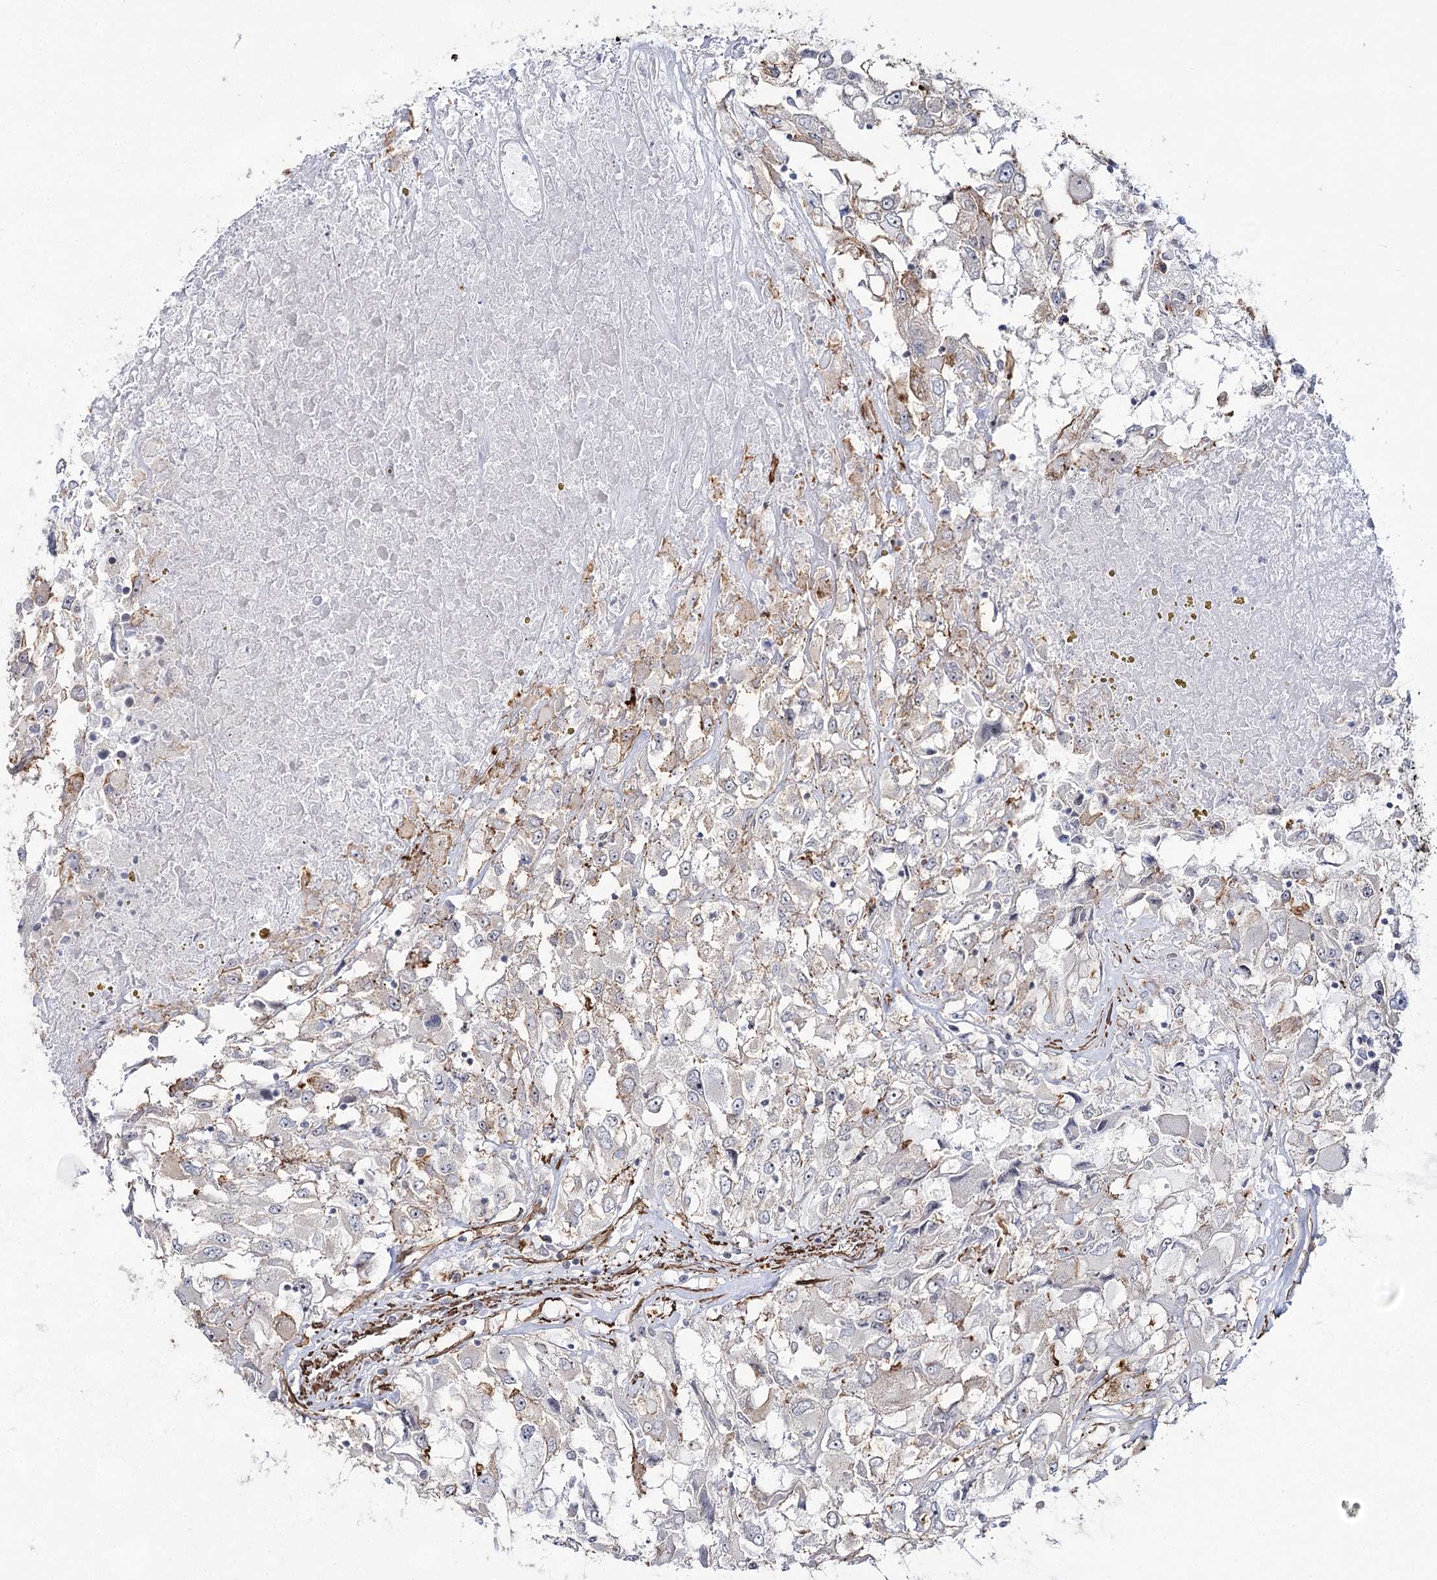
{"staining": {"intensity": "negative", "quantity": "none", "location": "none"}, "tissue": "renal cancer", "cell_type": "Tumor cells", "image_type": "cancer", "snomed": [{"axis": "morphology", "description": "Adenocarcinoma, NOS"}, {"axis": "topography", "description": "Kidney"}], "caption": "Histopathology image shows no significant protein staining in tumor cells of renal cancer (adenocarcinoma).", "gene": "CWF19L1", "patient": {"sex": "female", "age": 52}}